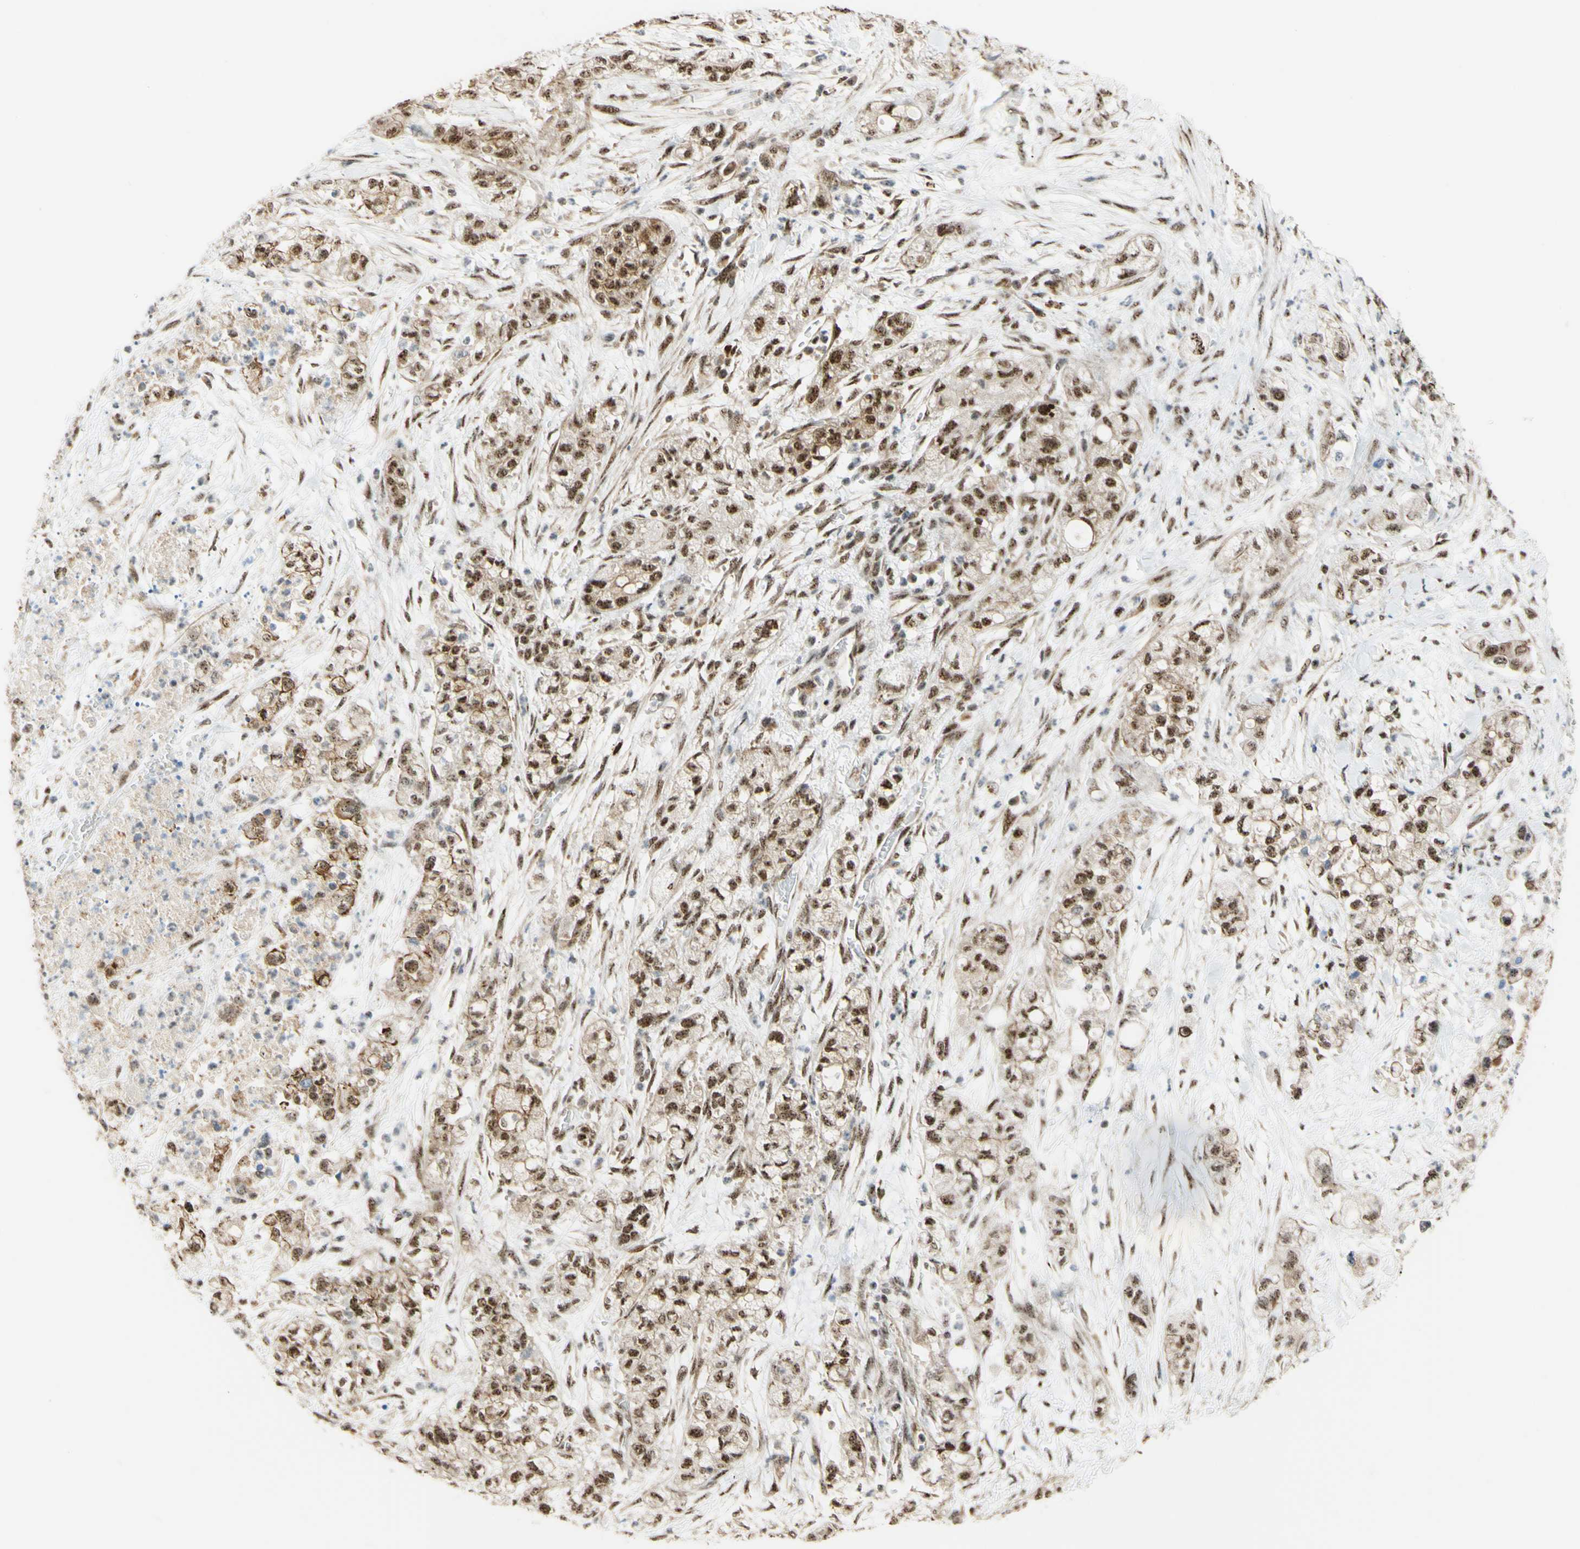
{"staining": {"intensity": "moderate", "quantity": ">75%", "location": "nuclear"}, "tissue": "pancreatic cancer", "cell_type": "Tumor cells", "image_type": "cancer", "snomed": [{"axis": "morphology", "description": "Adenocarcinoma, NOS"}, {"axis": "topography", "description": "Pancreas"}], "caption": "Moderate nuclear protein staining is present in about >75% of tumor cells in adenocarcinoma (pancreatic). The staining was performed using DAB (3,3'-diaminobenzidine), with brown indicating positive protein expression. Nuclei are stained blue with hematoxylin.", "gene": "SAP18", "patient": {"sex": "female", "age": 78}}